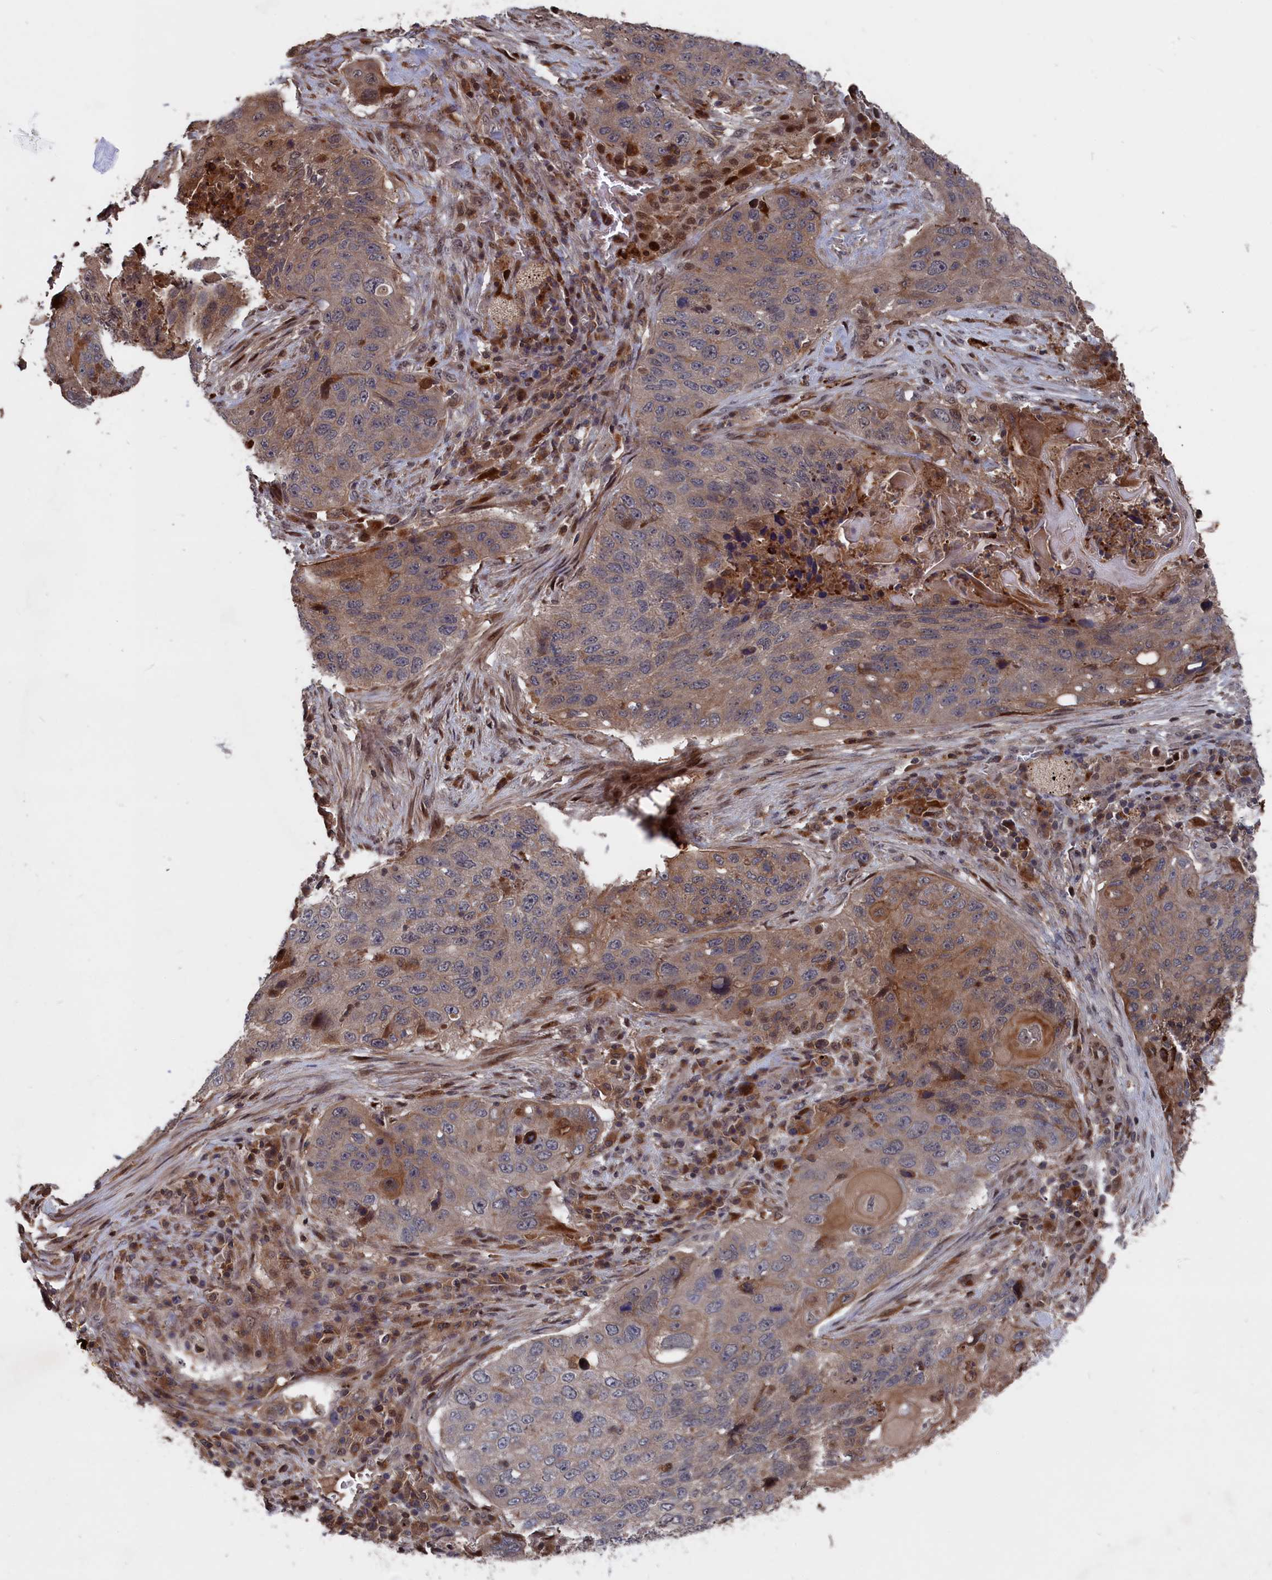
{"staining": {"intensity": "moderate", "quantity": "<25%", "location": "cytoplasmic/membranous"}, "tissue": "lung cancer", "cell_type": "Tumor cells", "image_type": "cancer", "snomed": [{"axis": "morphology", "description": "Squamous cell carcinoma, NOS"}, {"axis": "topography", "description": "Lung"}], "caption": "Squamous cell carcinoma (lung) stained for a protein exhibits moderate cytoplasmic/membranous positivity in tumor cells. (DAB (3,3'-diaminobenzidine) IHC with brightfield microscopy, high magnification).", "gene": "PLA2G15", "patient": {"sex": "female", "age": 63}}